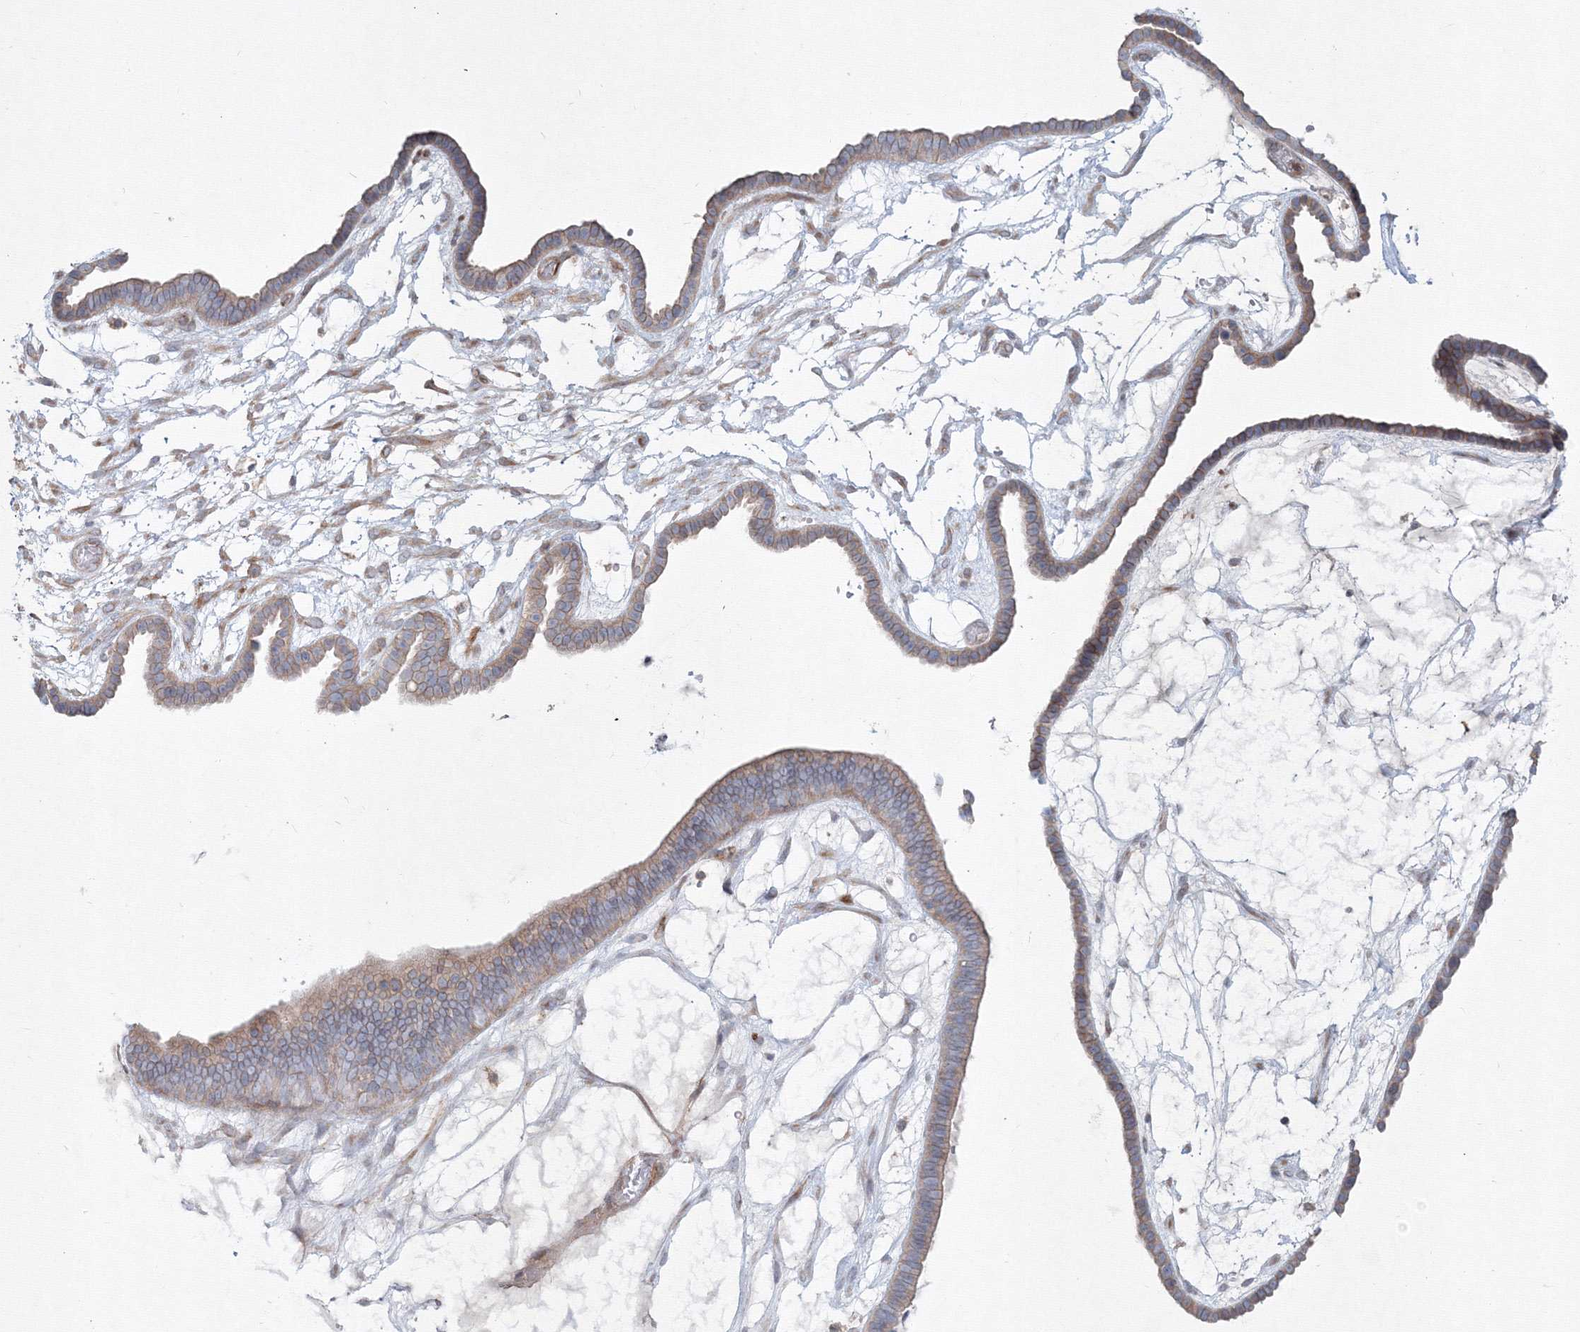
{"staining": {"intensity": "weak", "quantity": ">75%", "location": "cytoplasmic/membranous"}, "tissue": "ovarian cancer", "cell_type": "Tumor cells", "image_type": "cancer", "snomed": [{"axis": "morphology", "description": "Cystadenocarcinoma, serous, NOS"}, {"axis": "topography", "description": "Ovary"}], "caption": "The histopathology image shows a brown stain indicating the presence of a protein in the cytoplasmic/membranous of tumor cells in ovarian cancer. The staining is performed using DAB (3,3'-diaminobenzidine) brown chromogen to label protein expression. The nuclei are counter-stained blue using hematoxylin.", "gene": "SH3PXD2A", "patient": {"sex": "female", "age": 56}}